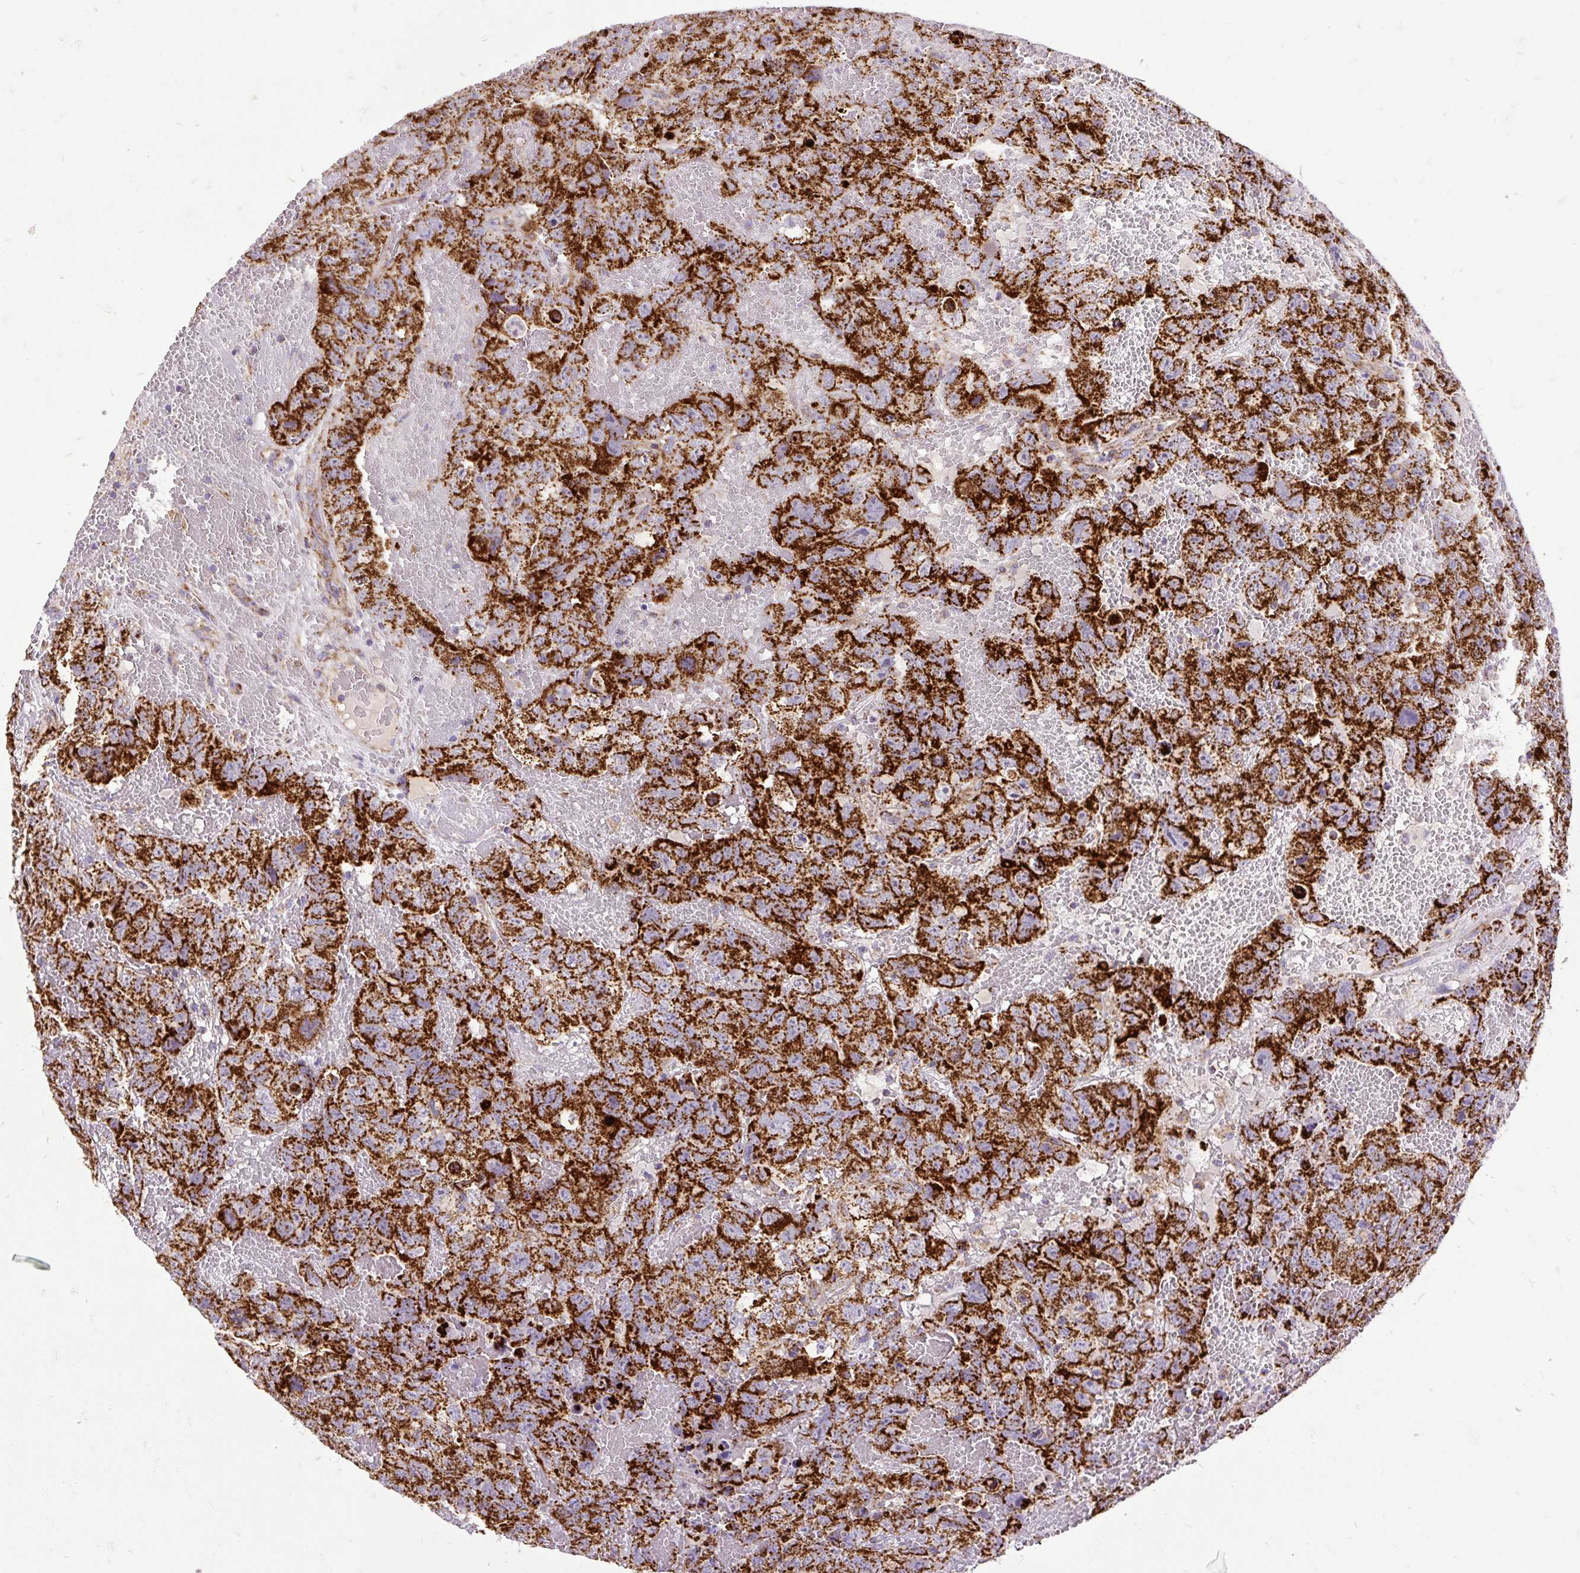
{"staining": {"intensity": "strong", "quantity": ">75%", "location": "cytoplasmic/membranous"}, "tissue": "testis cancer", "cell_type": "Tumor cells", "image_type": "cancer", "snomed": [{"axis": "morphology", "description": "Carcinoma, Embryonal, NOS"}, {"axis": "topography", "description": "Testis"}], "caption": "Testis embryonal carcinoma stained with DAB (3,3'-diaminobenzidine) IHC exhibits high levels of strong cytoplasmic/membranous expression in approximately >75% of tumor cells.", "gene": "TOMM40", "patient": {"sex": "male", "age": 45}}